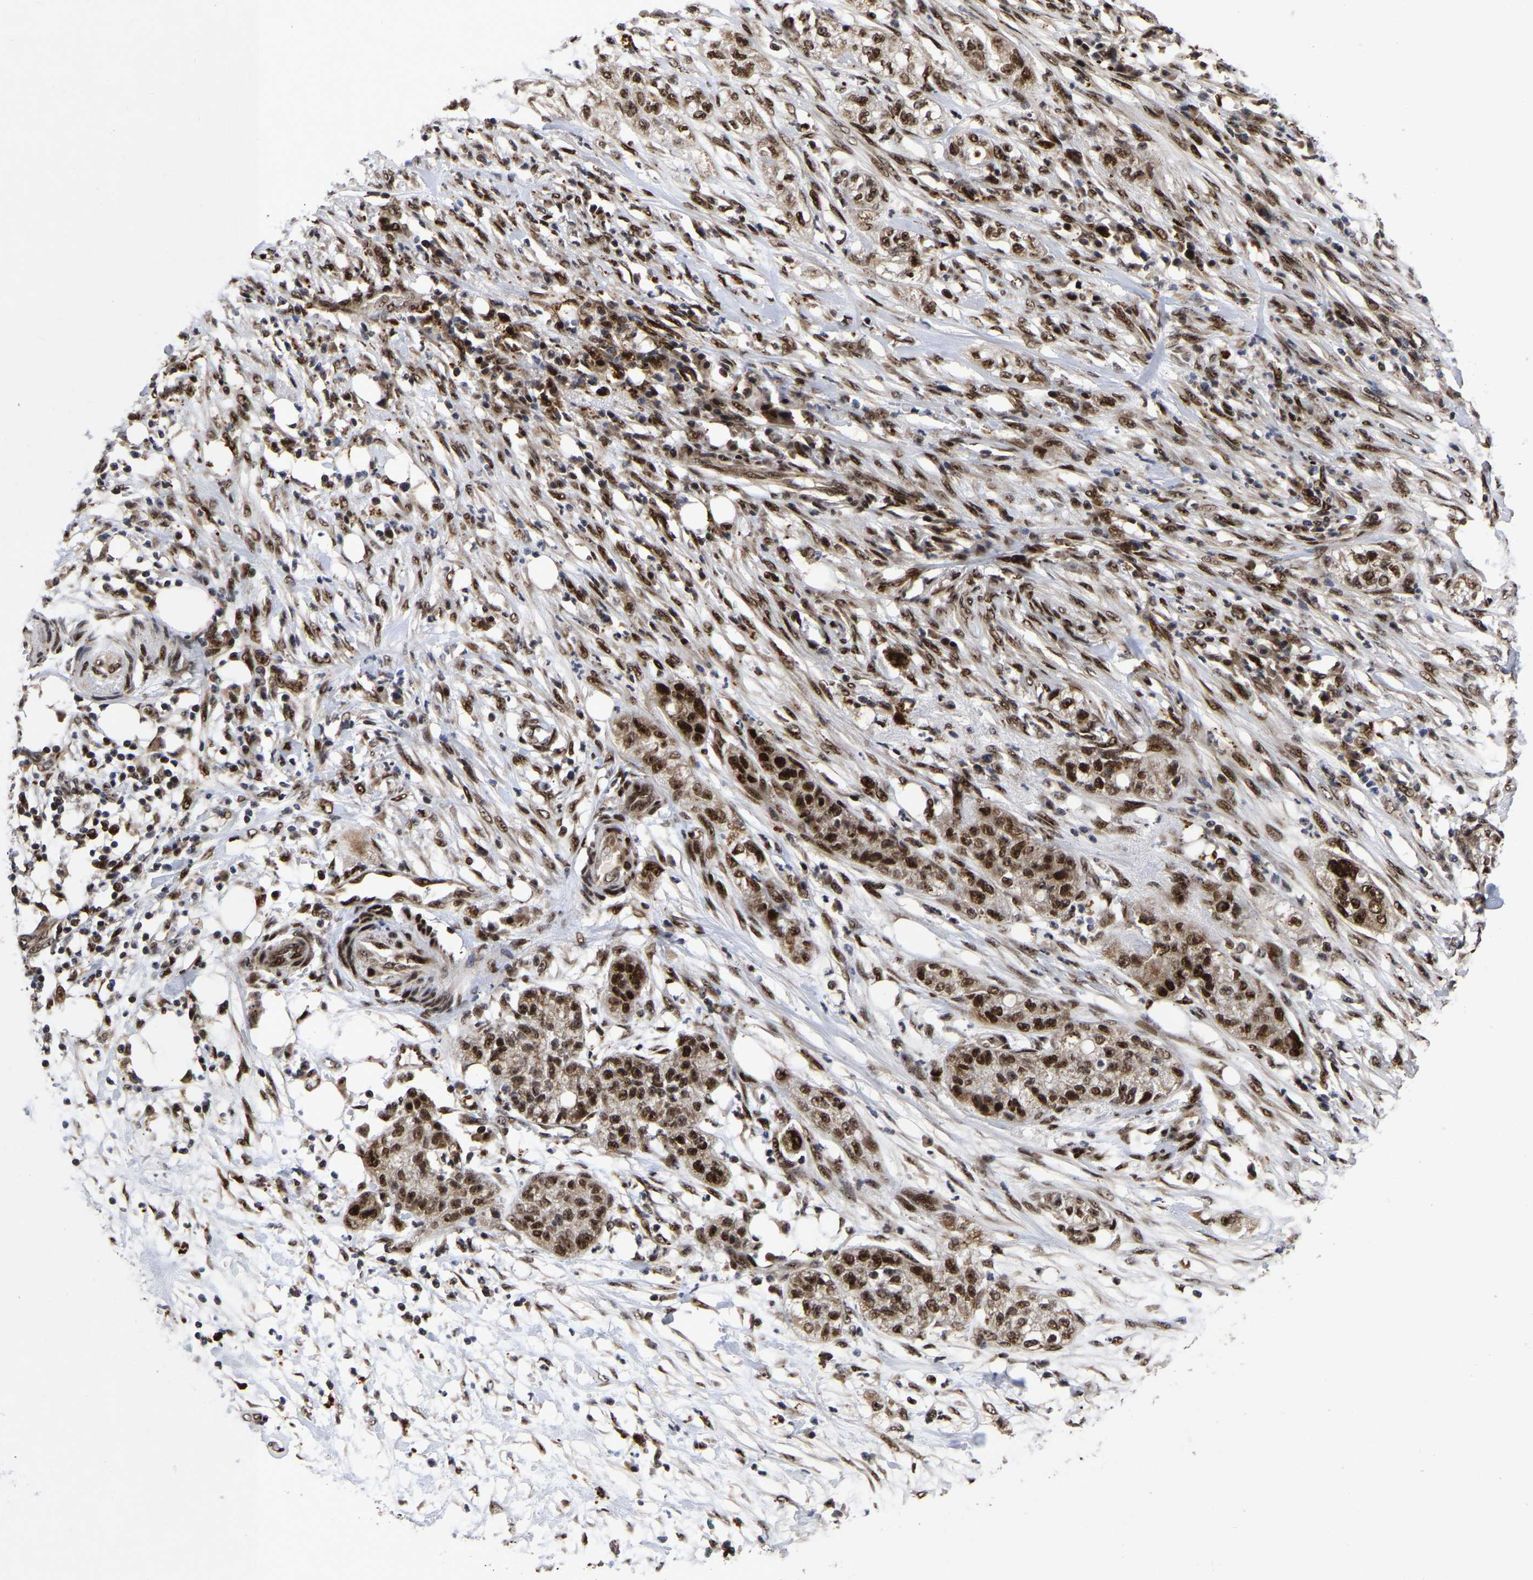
{"staining": {"intensity": "strong", "quantity": ">75%", "location": "cytoplasmic/membranous,nuclear"}, "tissue": "pancreatic cancer", "cell_type": "Tumor cells", "image_type": "cancer", "snomed": [{"axis": "morphology", "description": "Adenocarcinoma, NOS"}, {"axis": "topography", "description": "Pancreas"}], "caption": "Immunohistochemical staining of pancreatic cancer (adenocarcinoma) displays high levels of strong cytoplasmic/membranous and nuclear positivity in approximately >75% of tumor cells. (Stains: DAB (3,3'-diaminobenzidine) in brown, nuclei in blue, Microscopy: brightfield microscopy at high magnification).", "gene": "JUNB", "patient": {"sex": "female", "age": 78}}